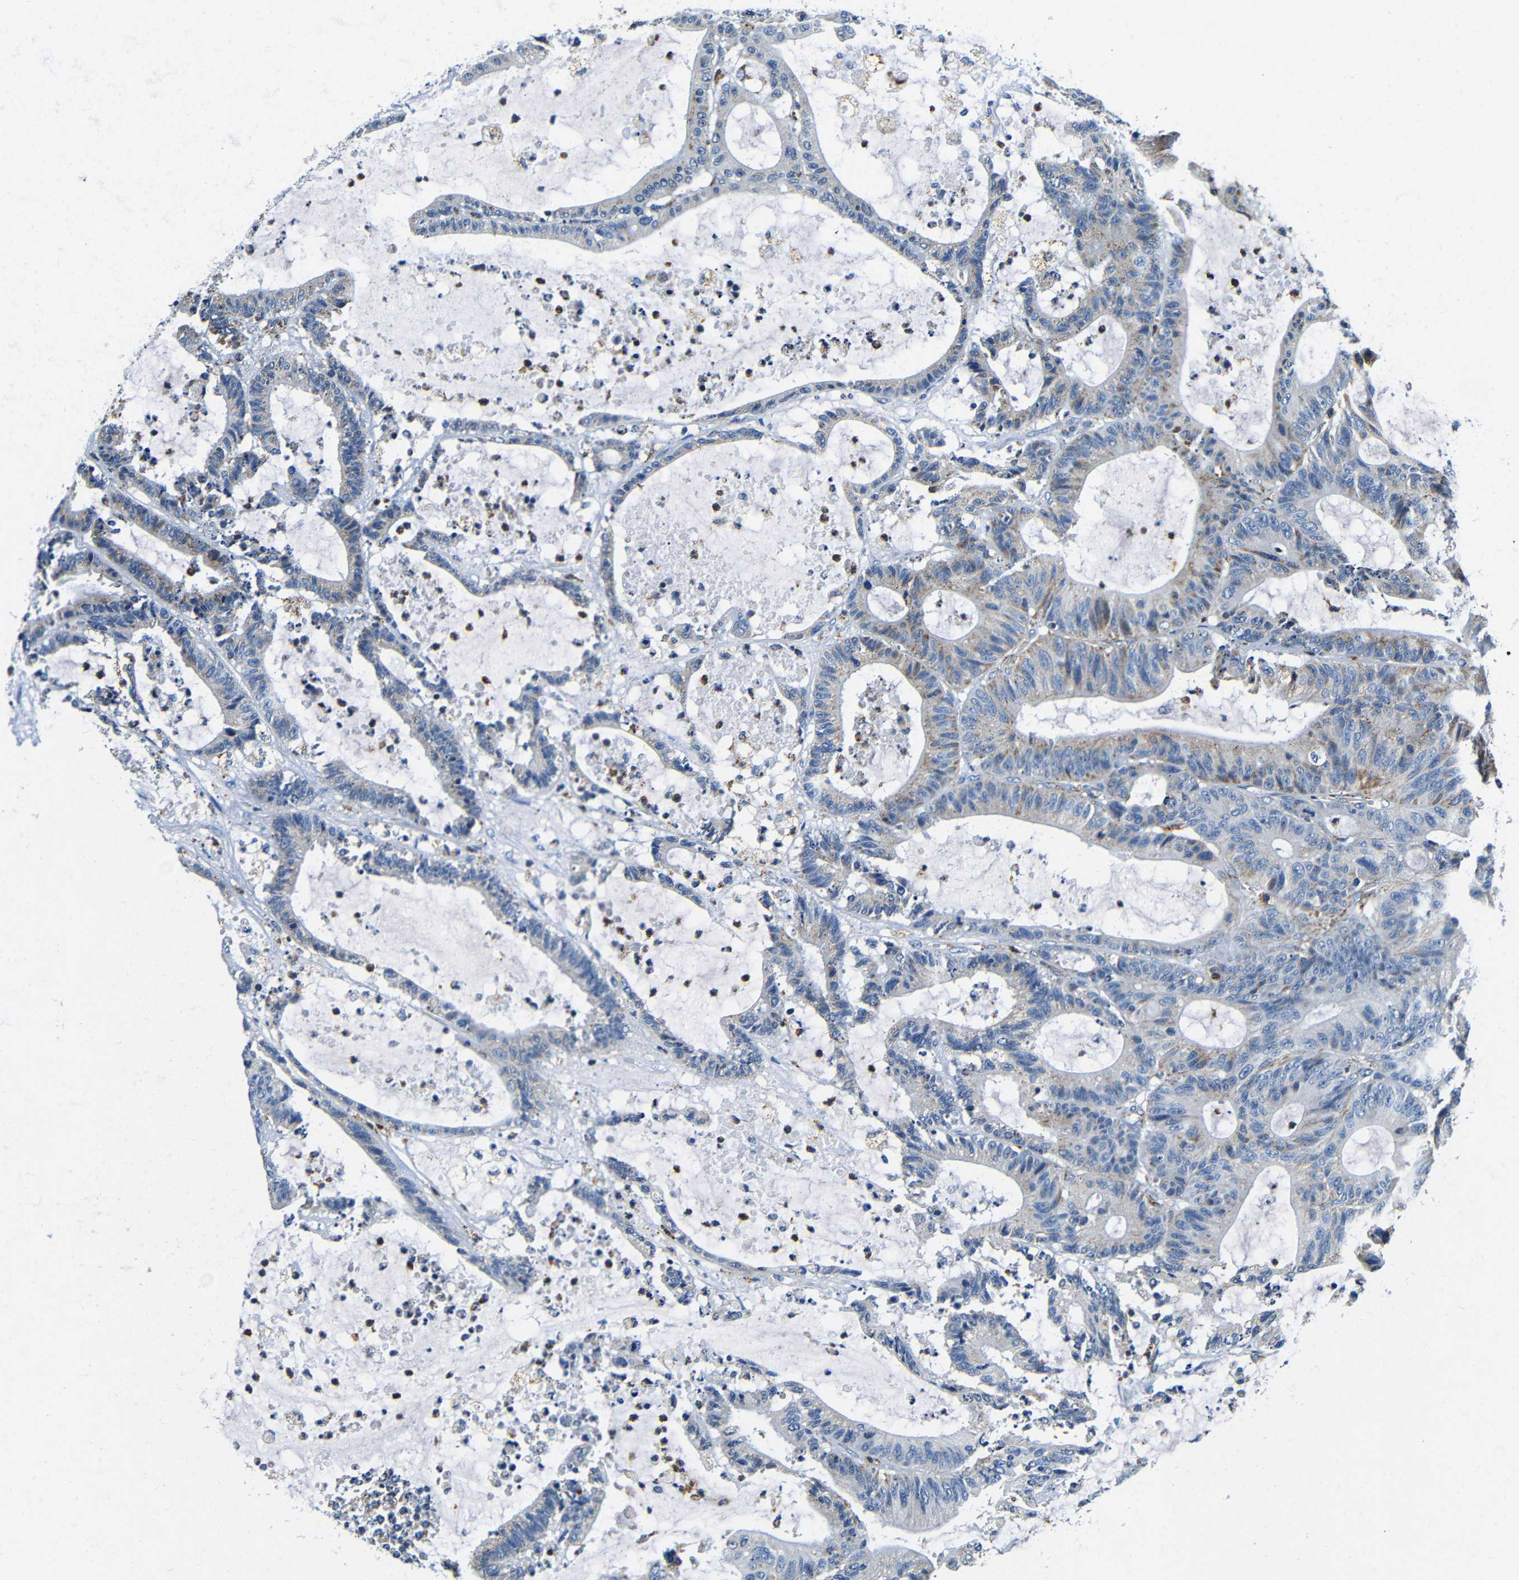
{"staining": {"intensity": "weak", "quantity": "25%-75%", "location": "cytoplasmic/membranous"}, "tissue": "colorectal cancer", "cell_type": "Tumor cells", "image_type": "cancer", "snomed": [{"axis": "morphology", "description": "Adenocarcinoma, NOS"}, {"axis": "topography", "description": "Rectum"}], "caption": "The image displays immunohistochemical staining of colorectal adenocarcinoma. There is weak cytoplasmic/membranous positivity is present in about 25%-75% of tumor cells.", "gene": "GALNT18", "patient": {"sex": "female", "age": 67}}